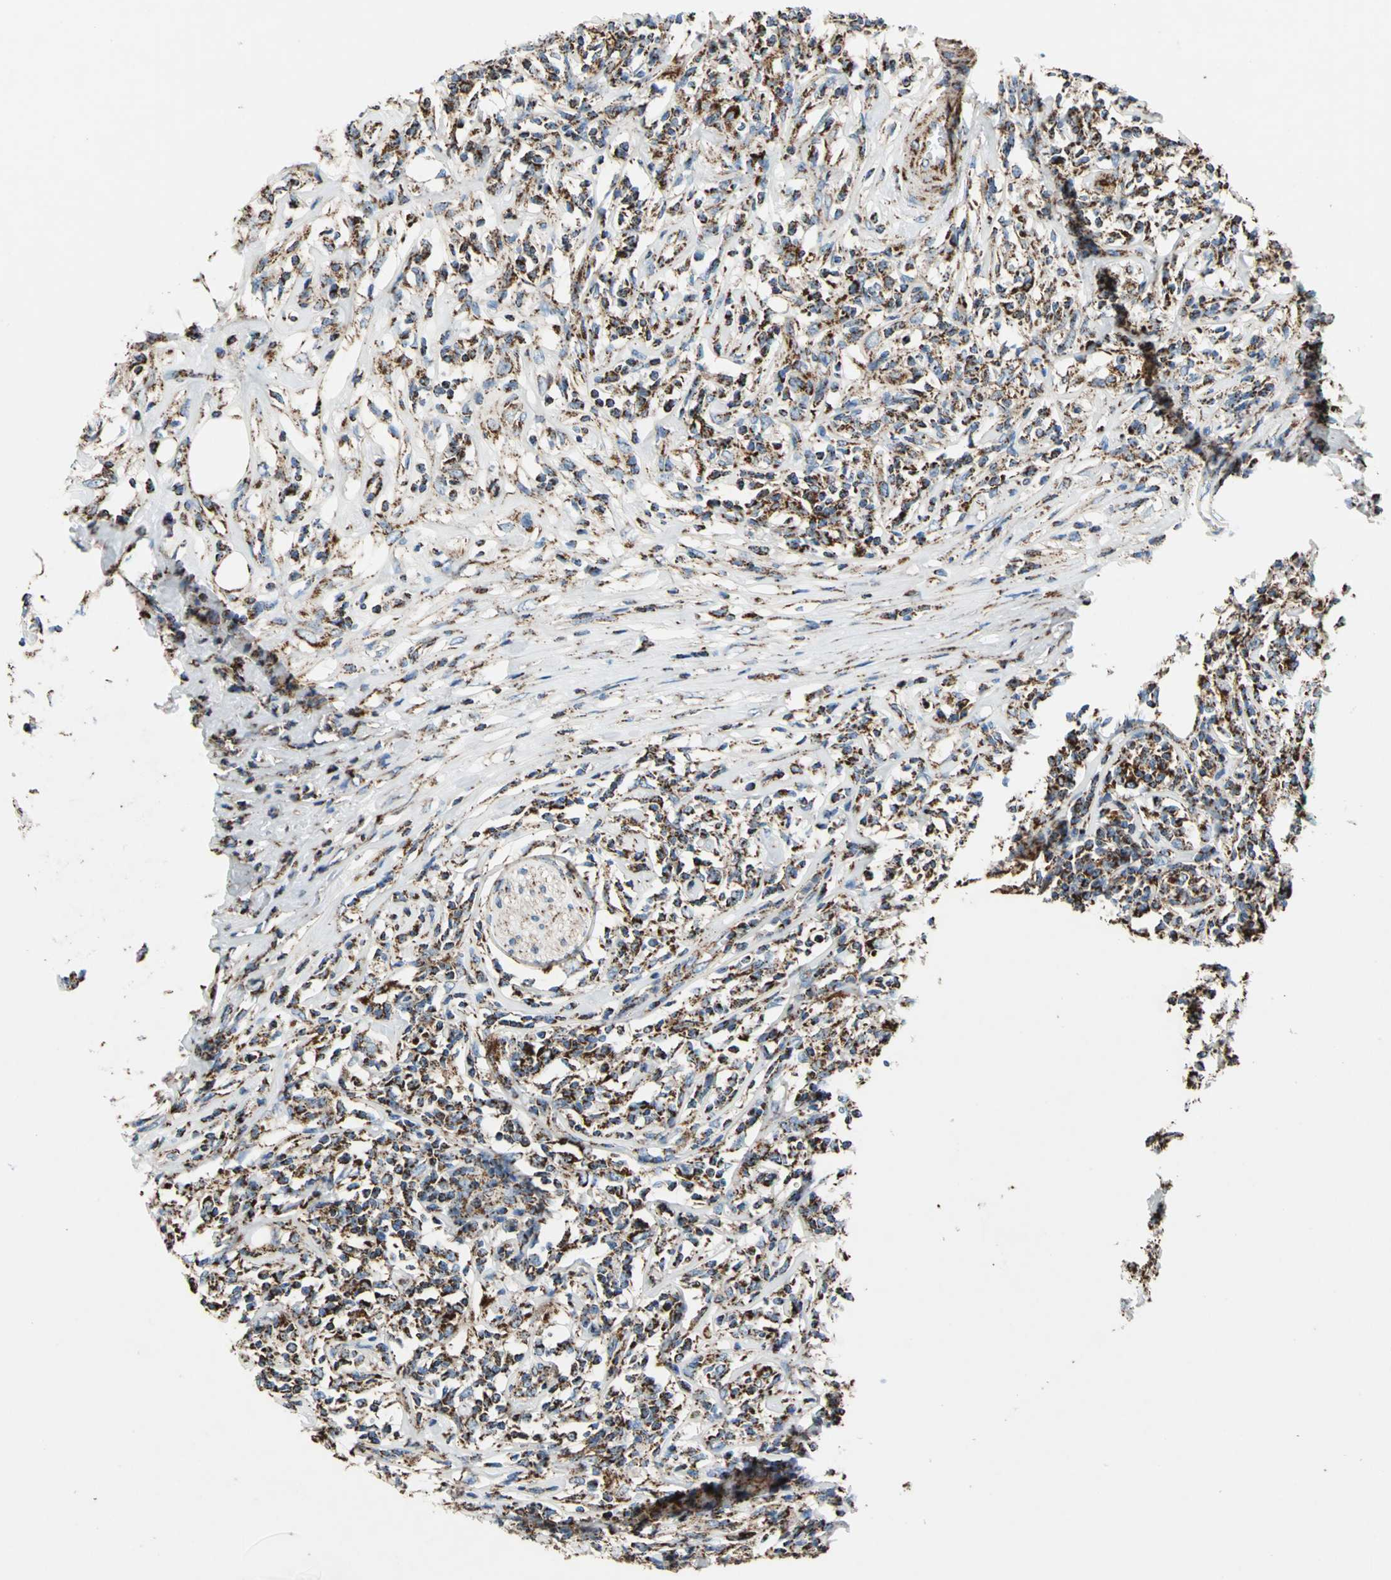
{"staining": {"intensity": "strong", "quantity": ">75%", "location": "cytoplasmic/membranous"}, "tissue": "lymphoma", "cell_type": "Tumor cells", "image_type": "cancer", "snomed": [{"axis": "morphology", "description": "Malignant lymphoma, non-Hodgkin's type, High grade"}, {"axis": "topography", "description": "Lymph node"}], "caption": "Malignant lymphoma, non-Hodgkin's type (high-grade) stained with a protein marker shows strong staining in tumor cells.", "gene": "ECH1", "patient": {"sex": "female", "age": 84}}